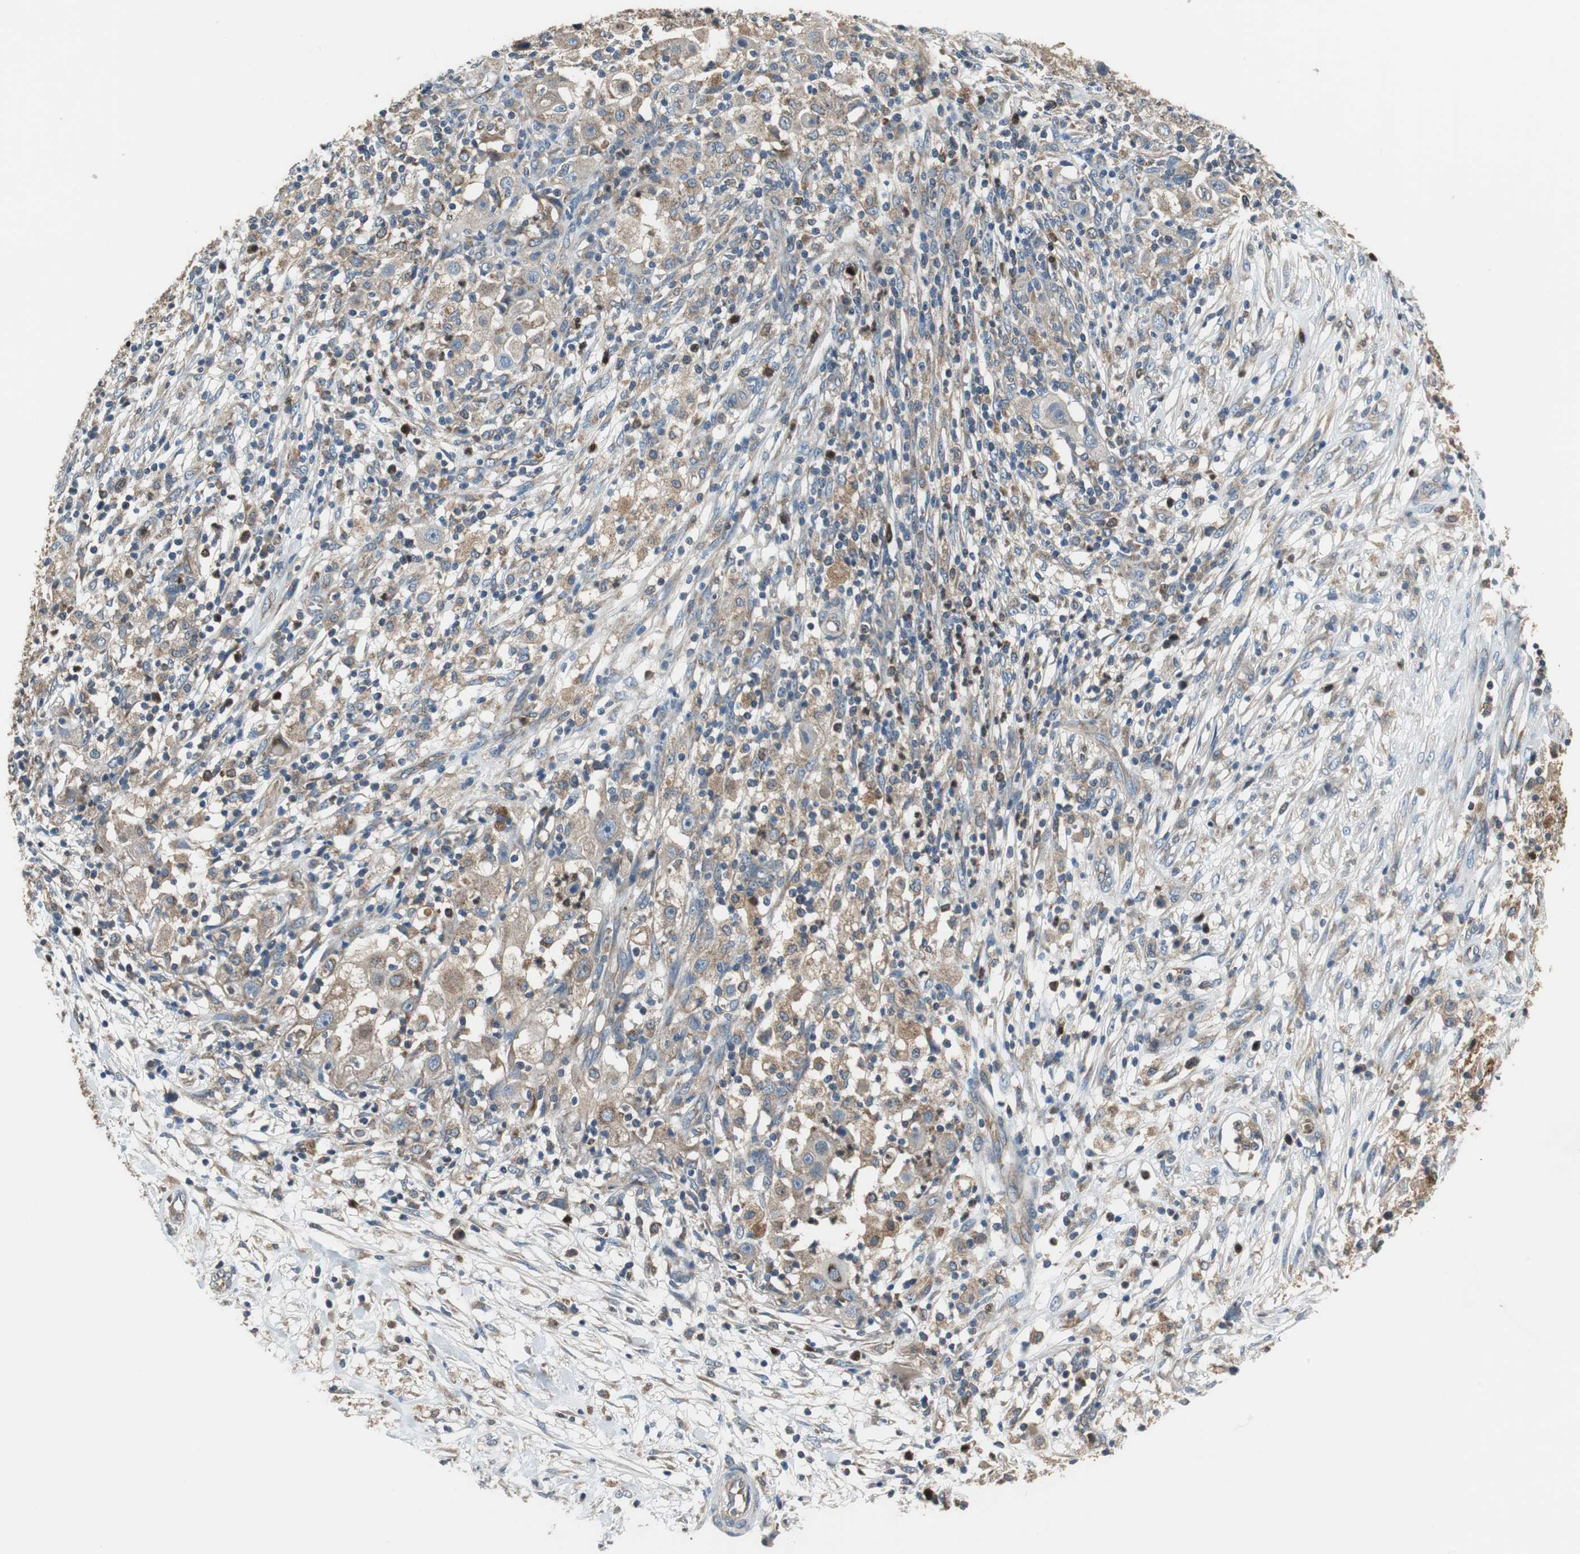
{"staining": {"intensity": "moderate", "quantity": ">75%", "location": "cytoplasmic/membranous"}, "tissue": "ovarian cancer", "cell_type": "Tumor cells", "image_type": "cancer", "snomed": [{"axis": "morphology", "description": "Carcinoma, endometroid"}, {"axis": "topography", "description": "Ovary"}], "caption": "Brown immunohistochemical staining in ovarian cancer (endometroid carcinoma) reveals moderate cytoplasmic/membranous positivity in approximately >75% of tumor cells.", "gene": "PI4KB", "patient": {"sex": "female", "age": 42}}